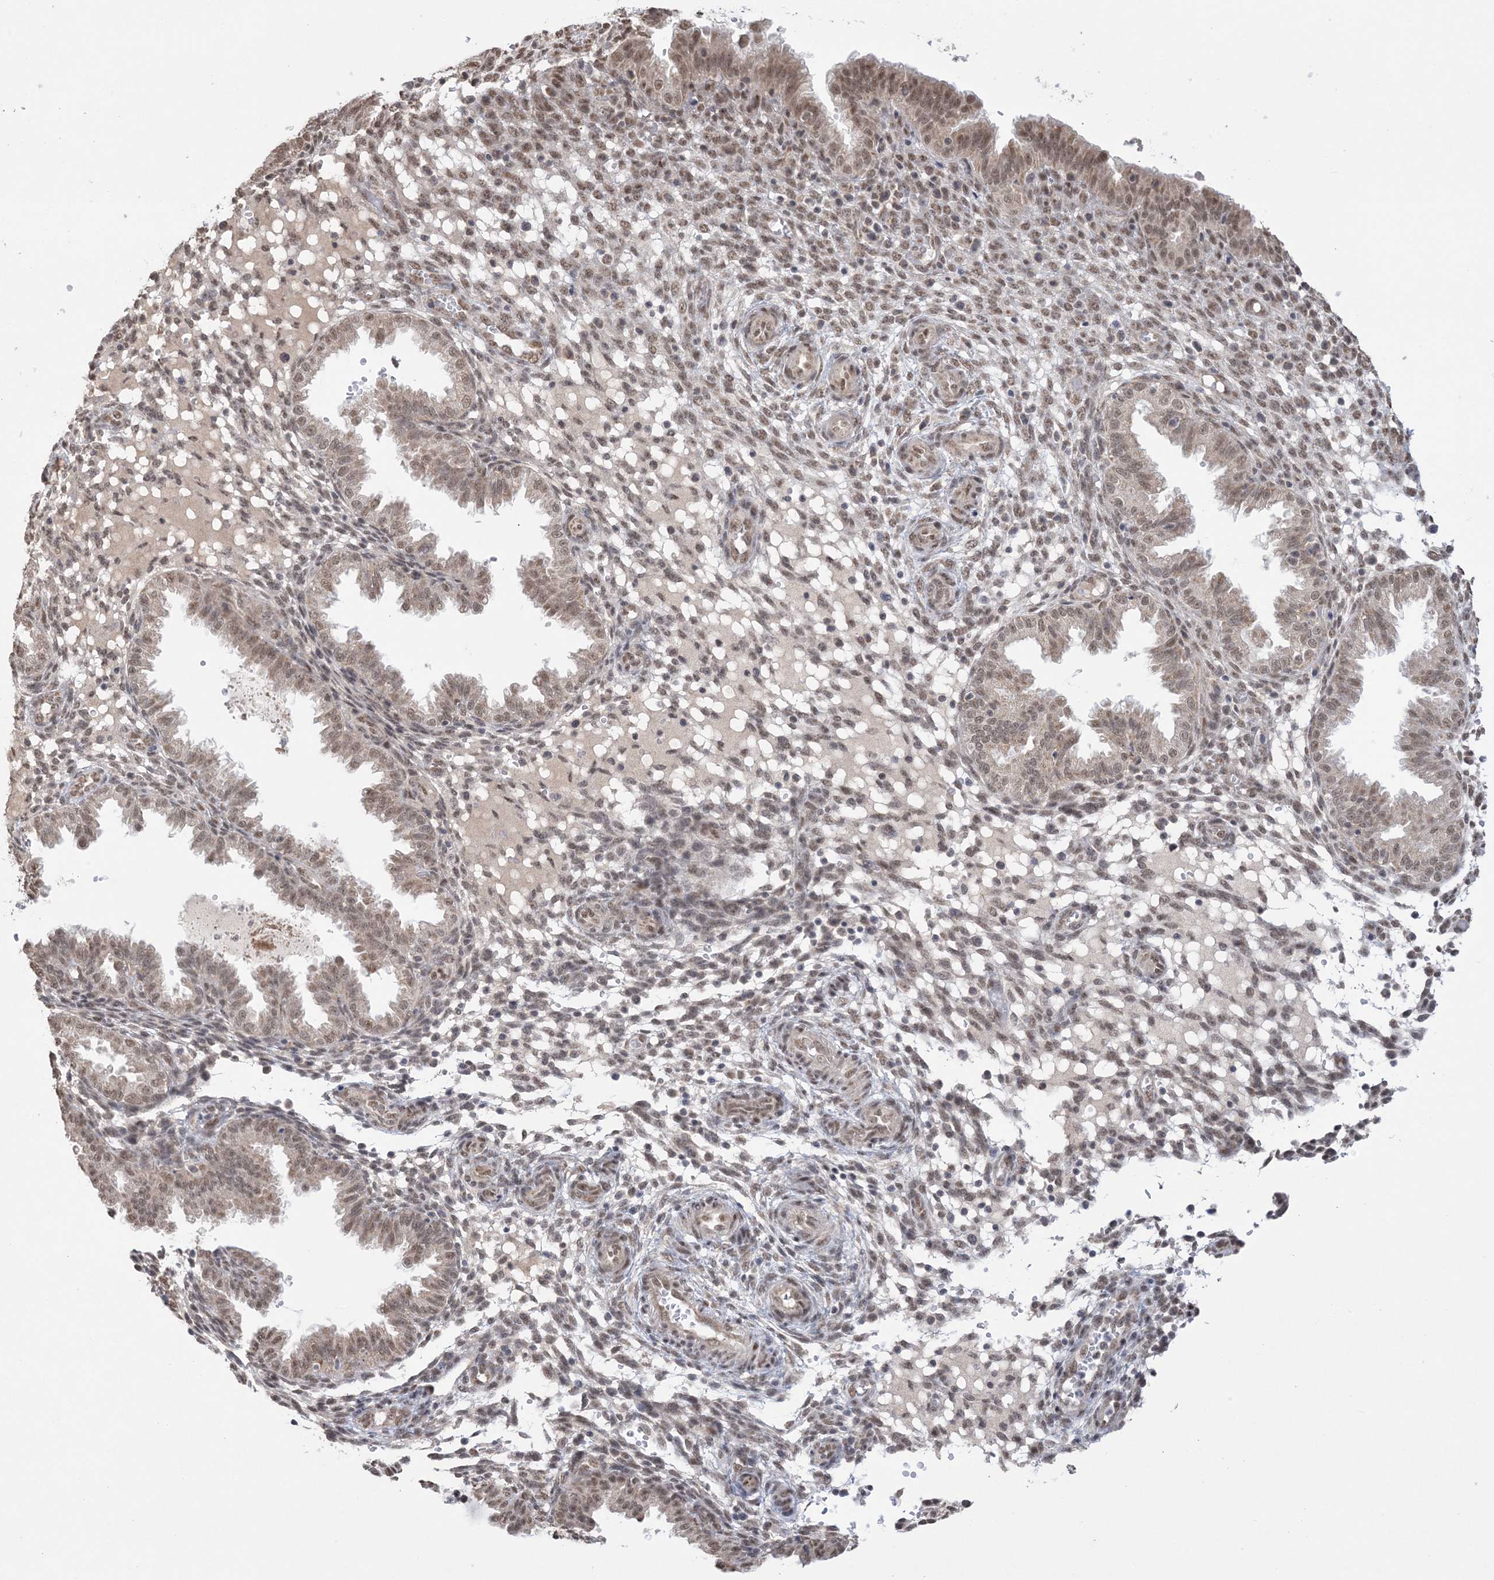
{"staining": {"intensity": "moderate", "quantity": "25%-75%", "location": "nuclear"}, "tissue": "endometrium", "cell_type": "Cells in endometrial stroma", "image_type": "normal", "snomed": [{"axis": "morphology", "description": "Normal tissue, NOS"}, {"axis": "topography", "description": "Endometrium"}], "caption": "Endometrium stained with immunohistochemistry (IHC) demonstrates moderate nuclear expression in approximately 25%-75% of cells in endometrial stroma.", "gene": "TRMT10C", "patient": {"sex": "female", "age": 33}}